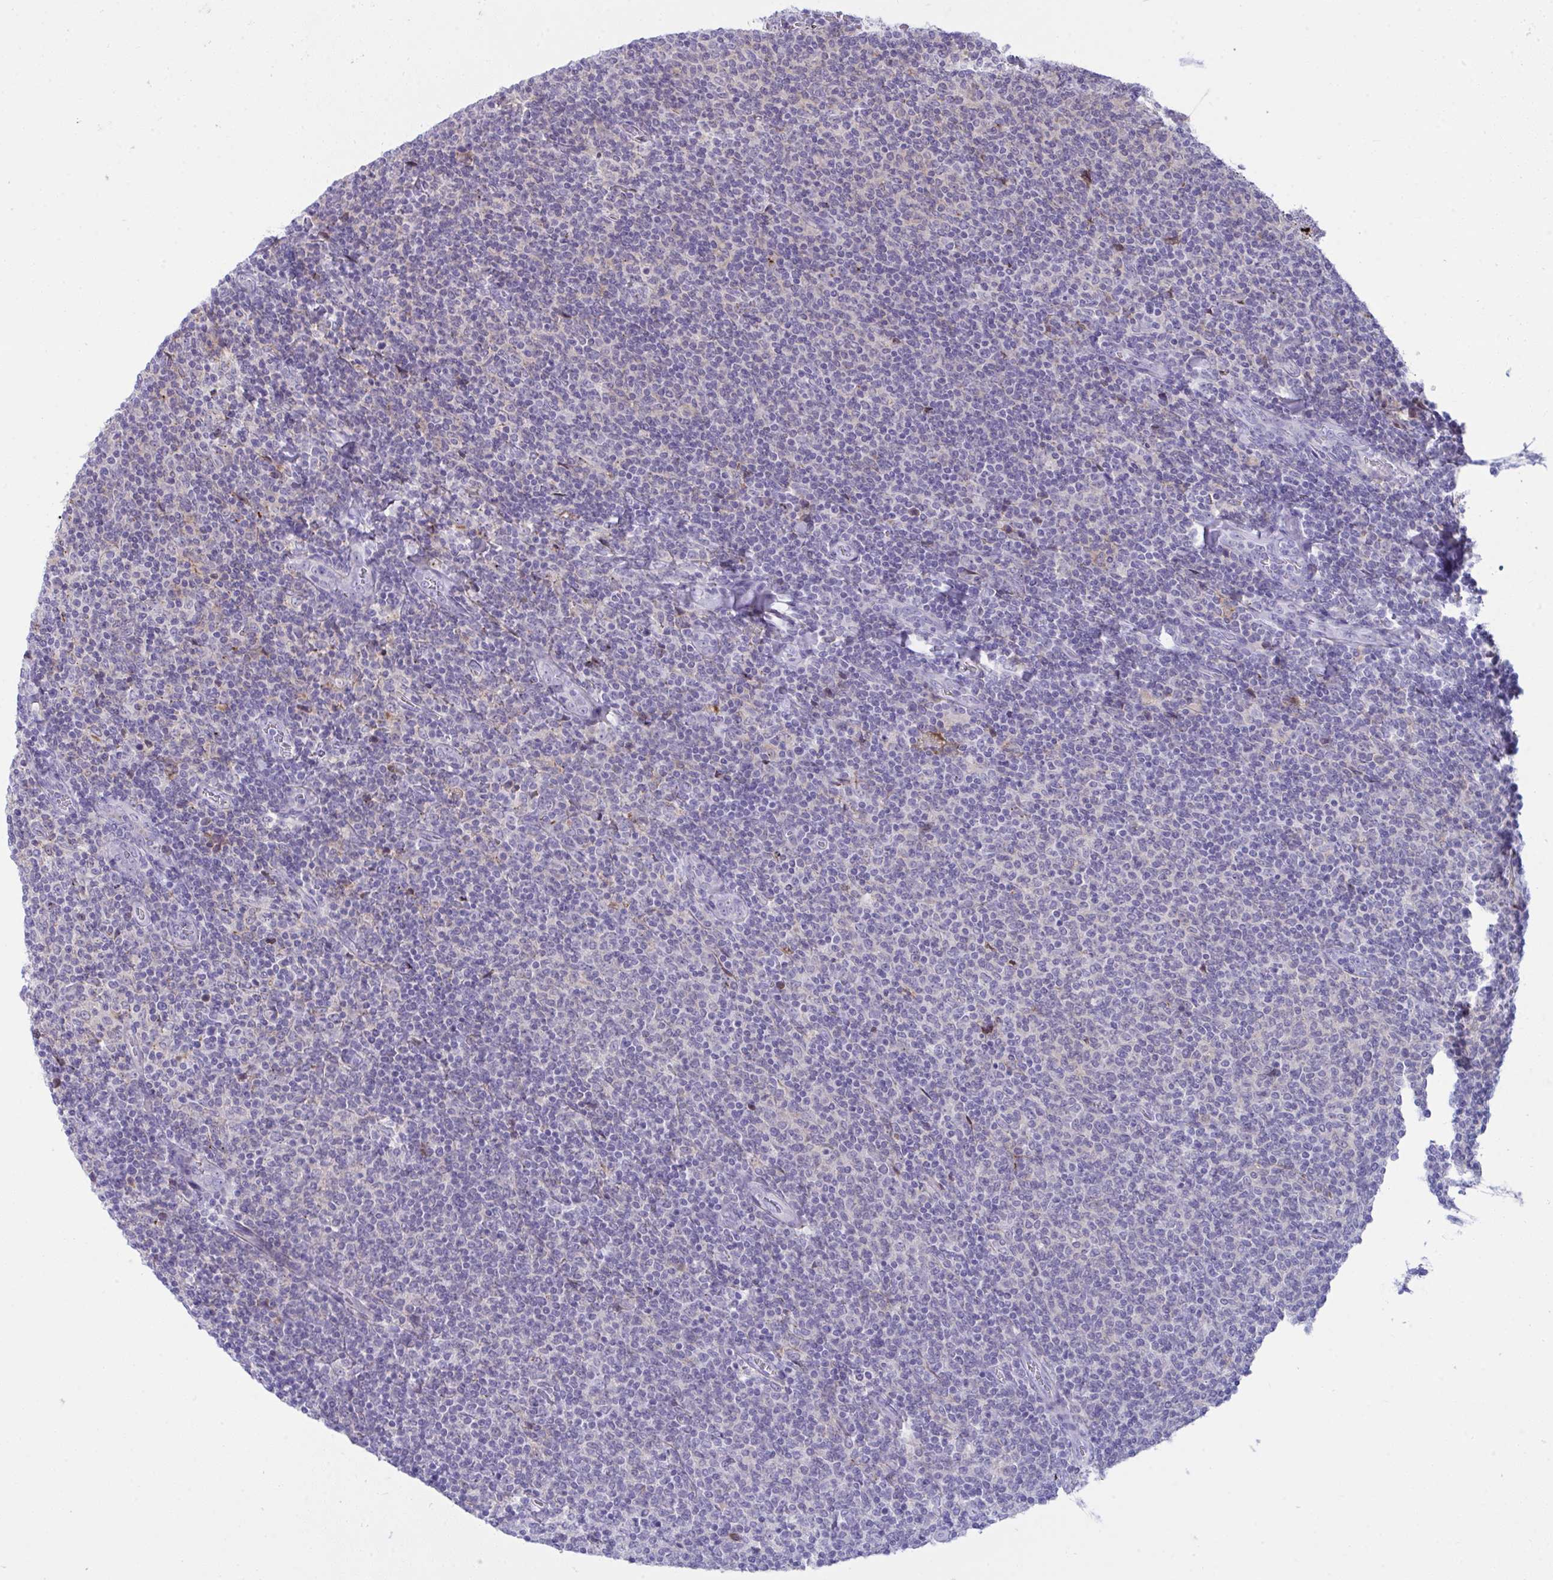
{"staining": {"intensity": "negative", "quantity": "none", "location": "none"}, "tissue": "lymphoma", "cell_type": "Tumor cells", "image_type": "cancer", "snomed": [{"axis": "morphology", "description": "Malignant lymphoma, non-Hodgkin's type, Low grade"}, {"axis": "topography", "description": "Lymph node"}], "caption": "High magnification brightfield microscopy of malignant lymphoma, non-Hodgkin's type (low-grade) stained with DAB (3,3'-diaminobenzidine) (brown) and counterstained with hematoxylin (blue): tumor cells show no significant expression.", "gene": "RGPD5", "patient": {"sex": "male", "age": 52}}